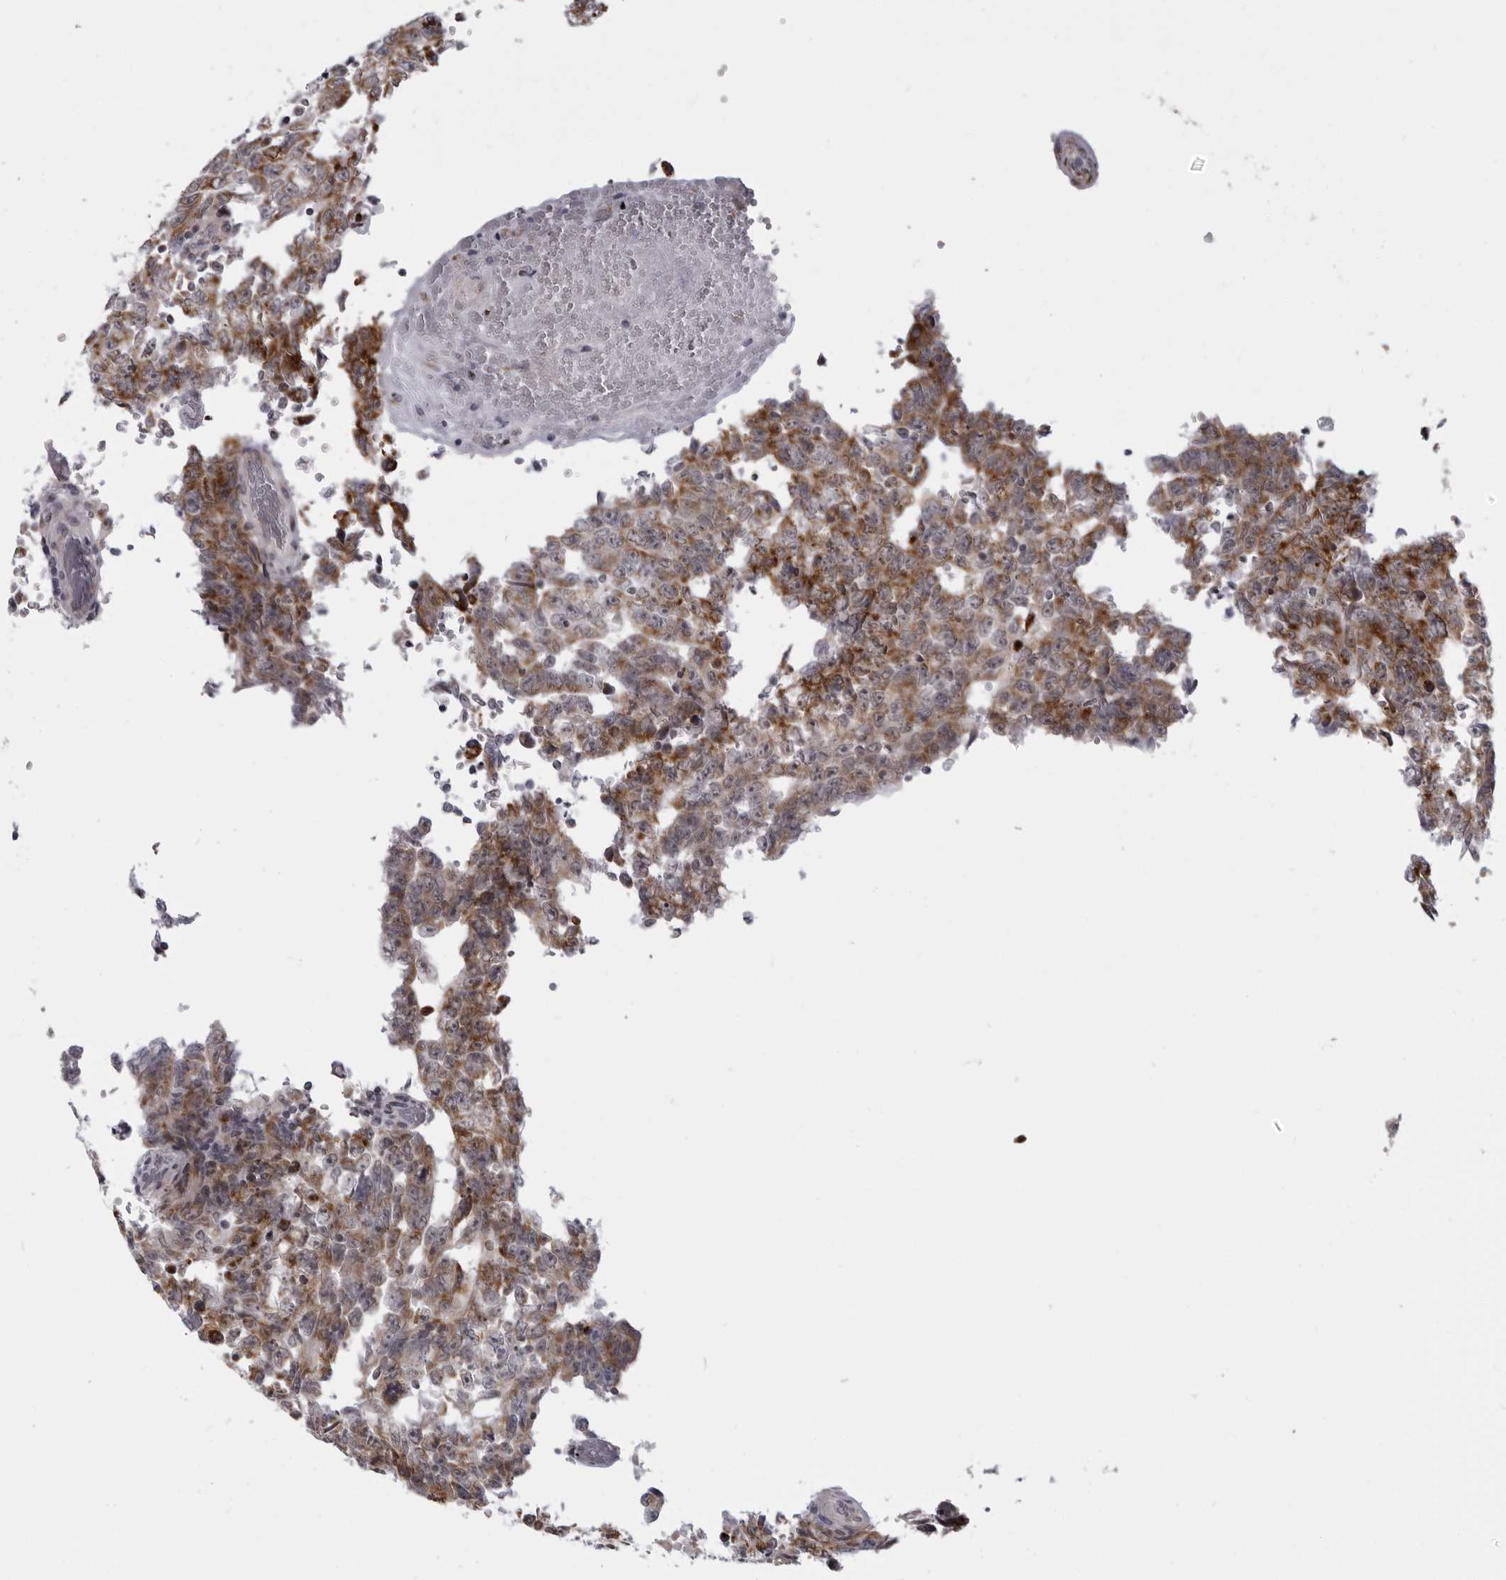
{"staining": {"intensity": "moderate", "quantity": ">75%", "location": "cytoplasmic/membranous"}, "tissue": "testis cancer", "cell_type": "Tumor cells", "image_type": "cancer", "snomed": [{"axis": "morphology", "description": "Carcinoma, Embryonal, NOS"}, {"axis": "topography", "description": "Testis"}], "caption": "Immunohistochemical staining of testis cancer shows medium levels of moderate cytoplasmic/membranous protein positivity in approximately >75% of tumor cells.", "gene": "RTCA", "patient": {"sex": "male", "age": 26}}